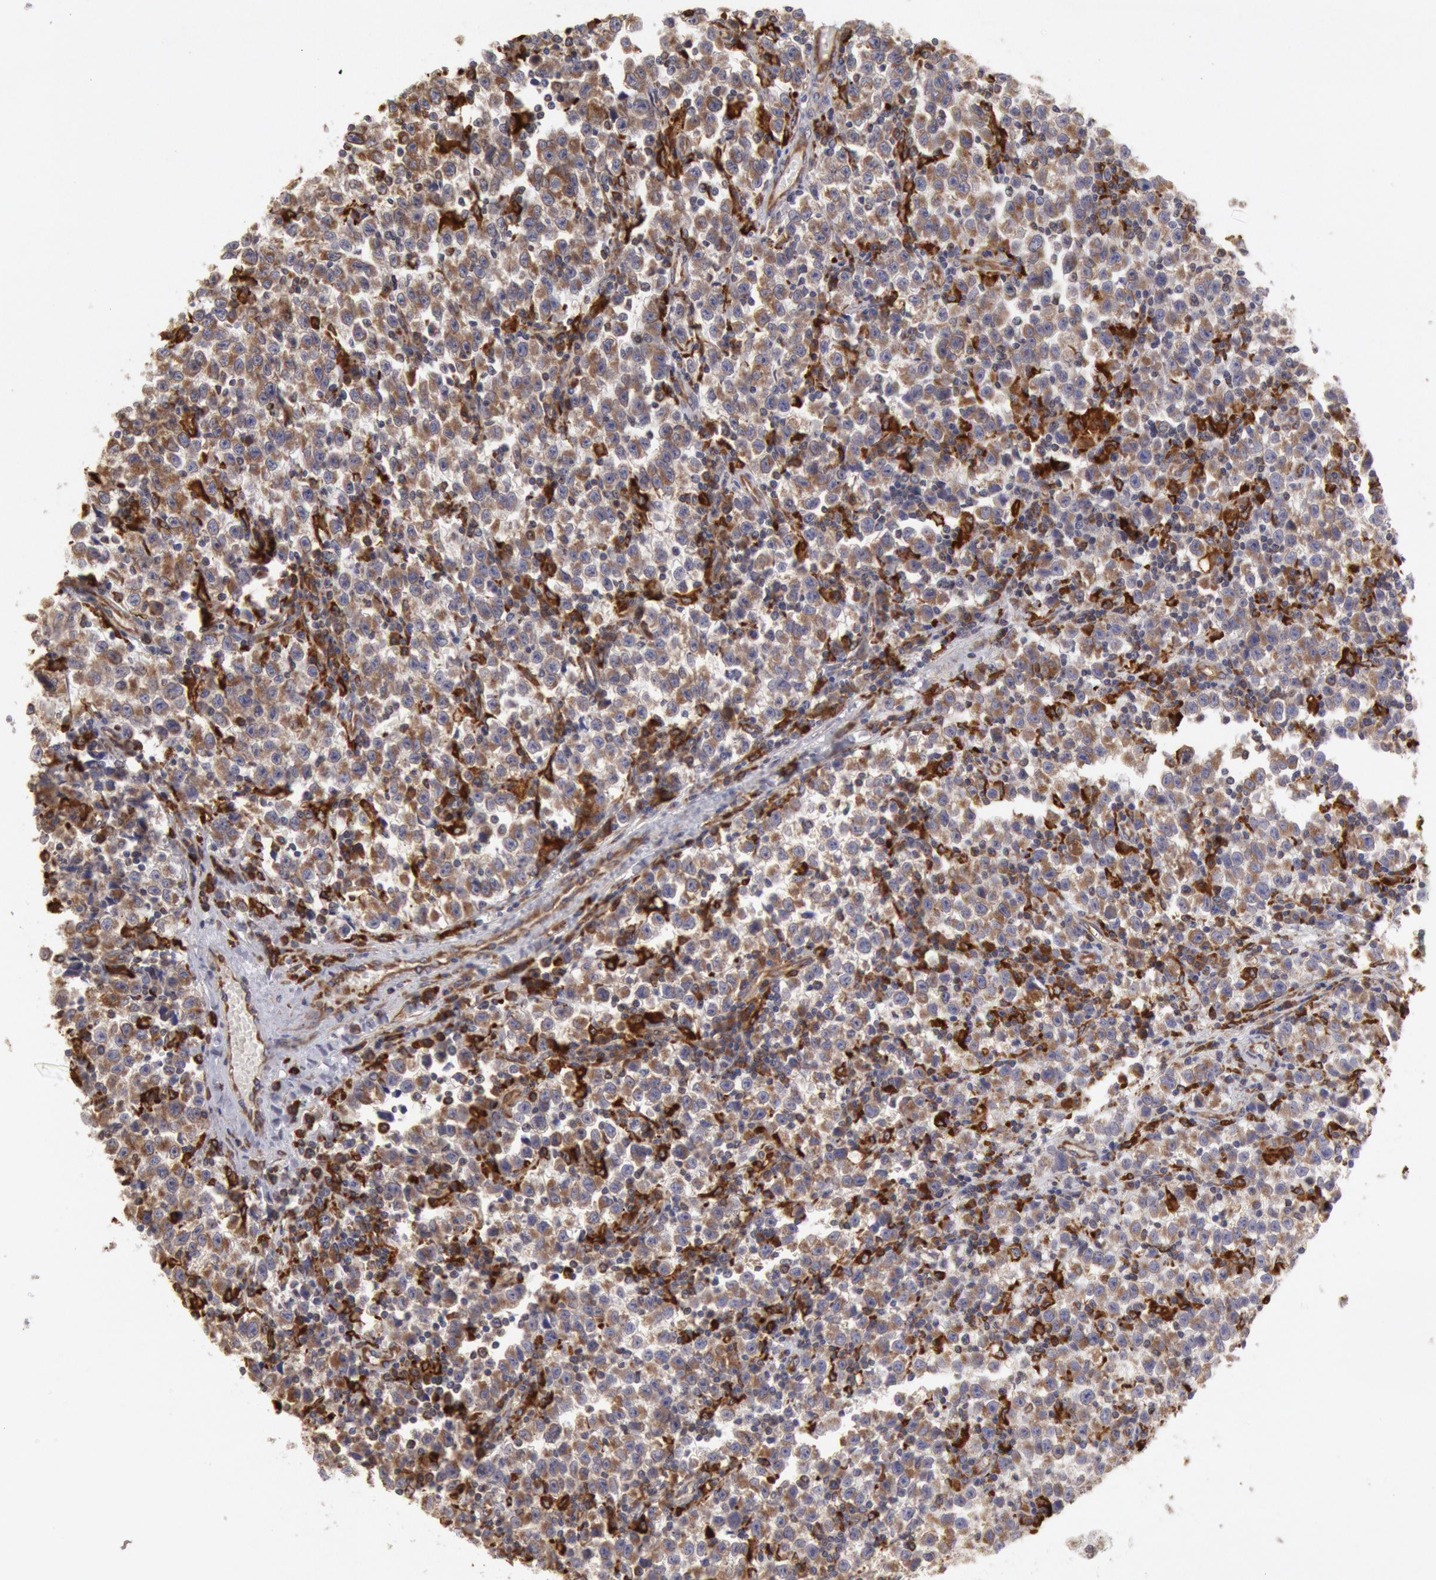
{"staining": {"intensity": "moderate", "quantity": "25%-75%", "location": "cytoplasmic/membranous"}, "tissue": "testis cancer", "cell_type": "Tumor cells", "image_type": "cancer", "snomed": [{"axis": "morphology", "description": "Seminoma, NOS"}, {"axis": "topography", "description": "Testis"}], "caption": "Testis seminoma tissue displays moderate cytoplasmic/membranous positivity in approximately 25%-75% of tumor cells, visualized by immunohistochemistry.", "gene": "ERP44", "patient": {"sex": "male", "age": 35}}